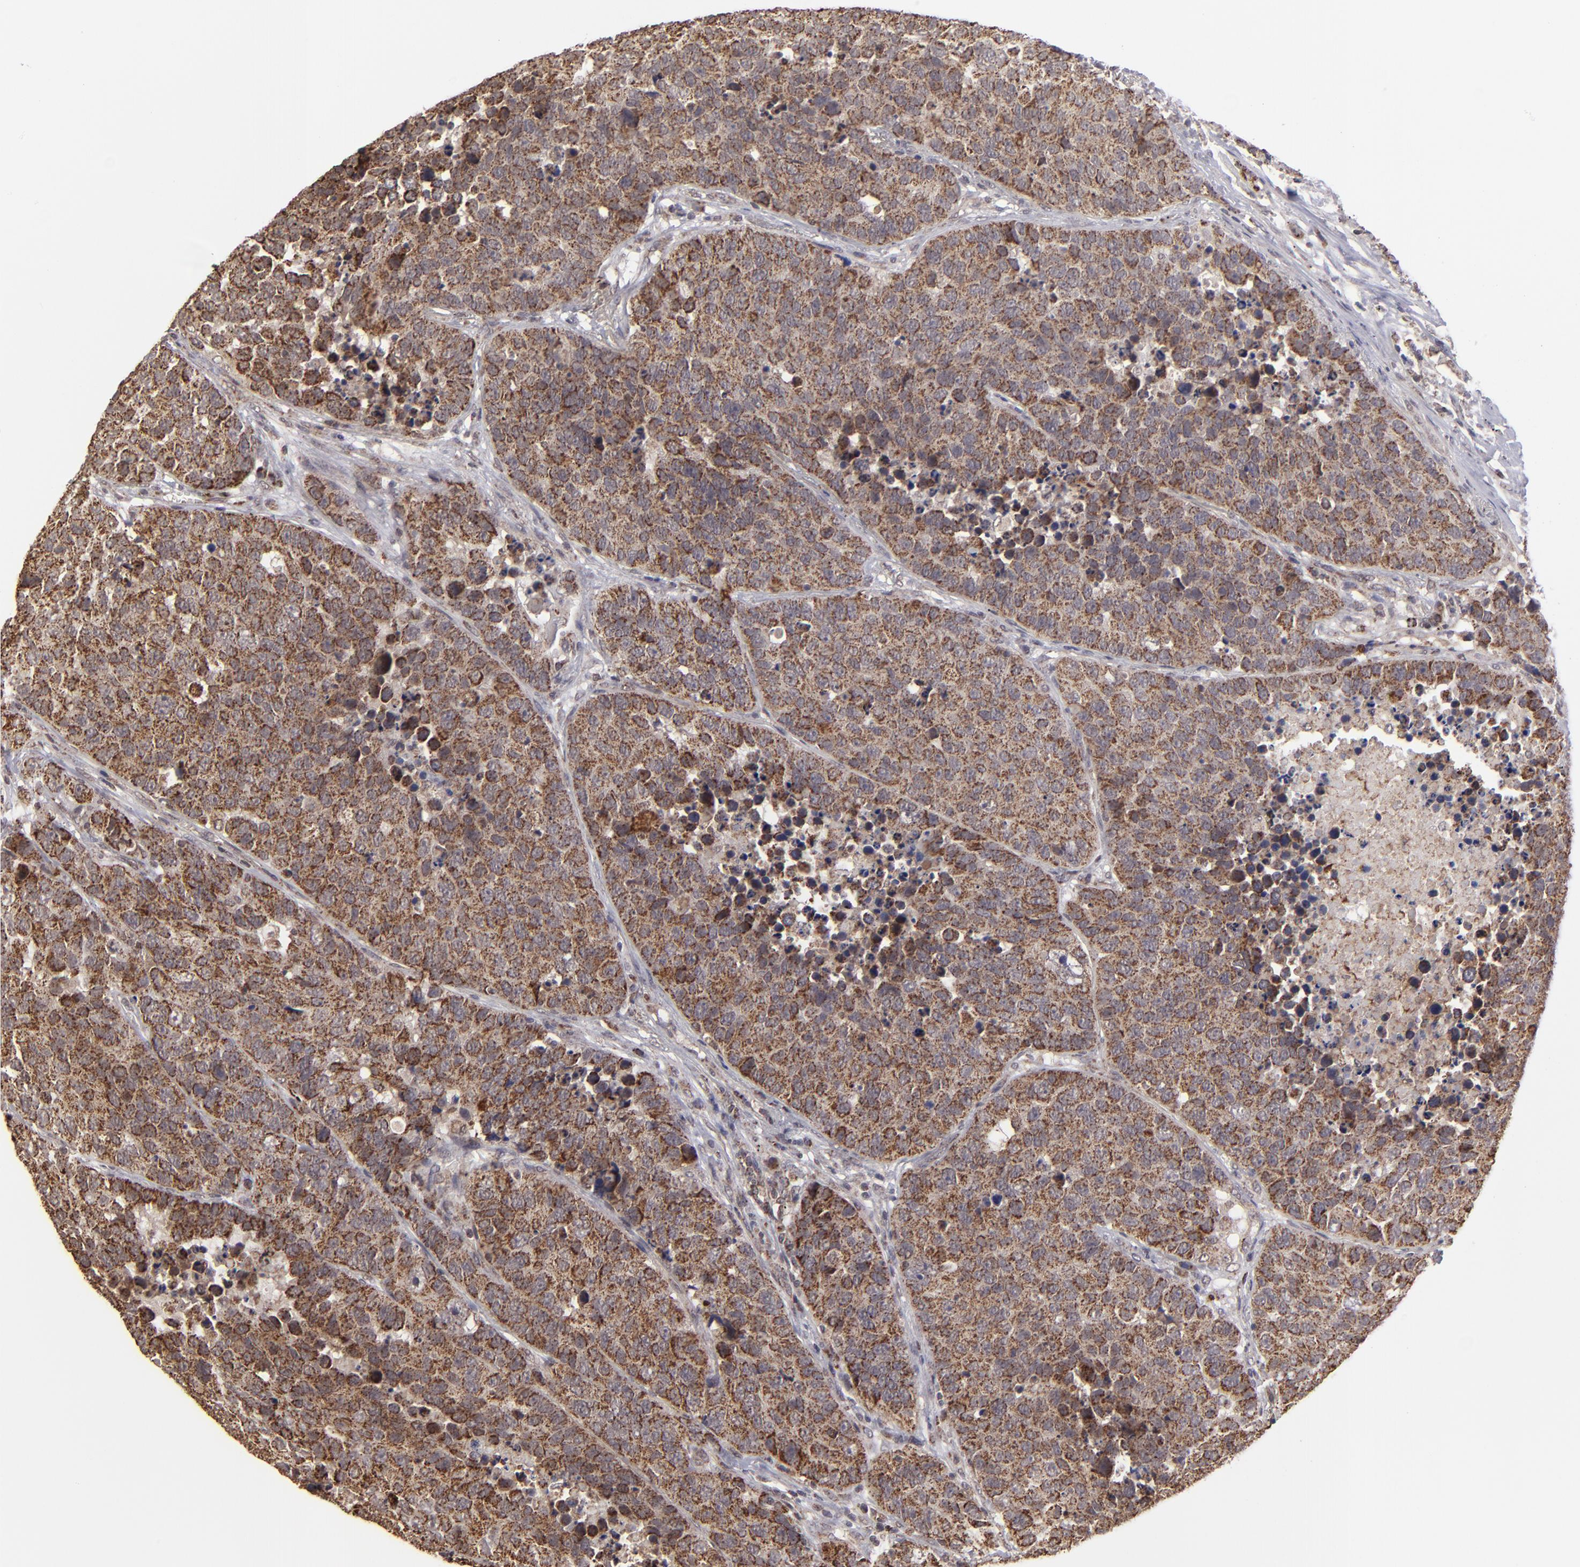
{"staining": {"intensity": "moderate", "quantity": ">75%", "location": "cytoplasmic/membranous"}, "tissue": "carcinoid", "cell_type": "Tumor cells", "image_type": "cancer", "snomed": [{"axis": "morphology", "description": "Carcinoid, malignant, NOS"}, {"axis": "topography", "description": "Lung"}], "caption": "Human carcinoid stained with a brown dye demonstrates moderate cytoplasmic/membranous positive expression in approximately >75% of tumor cells.", "gene": "SLC15A1", "patient": {"sex": "male", "age": 60}}